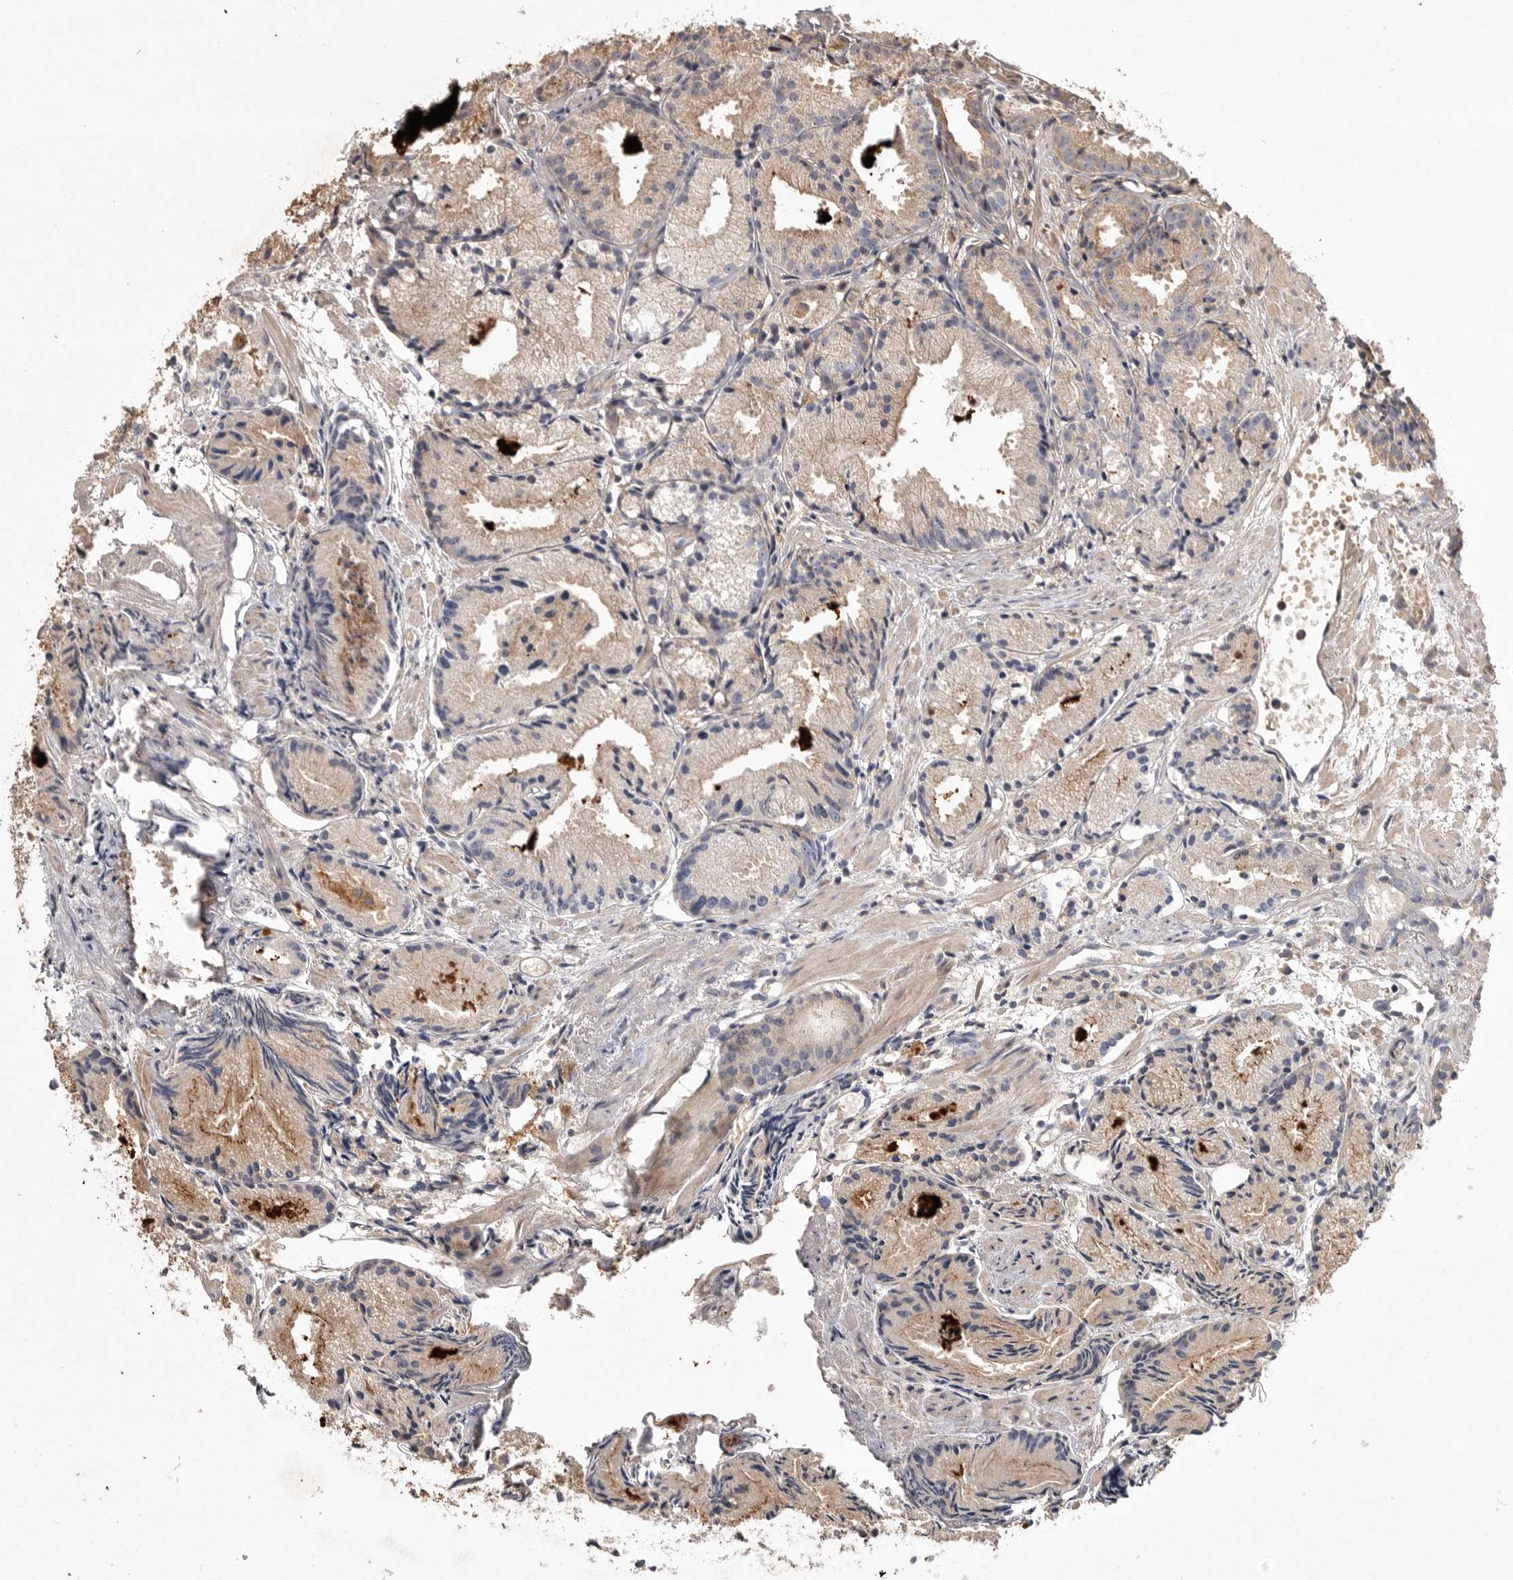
{"staining": {"intensity": "weak", "quantity": "25%-75%", "location": "cytoplasmic/membranous"}, "tissue": "prostate cancer", "cell_type": "Tumor cells", "image_type": "cancer", "snomed": [{"axis": "morphology", "description": "Adenocarcinoma, Low grade"}, {"axis": "topography", "description": "Prostate"}], "caption": "About 25%-75% of tumor cells in human prostate cancer exhibit weak cytoplasmic/membranous protein positivity as visualized by brown immunohistochemical staining.", "gene": "VN1R4", "patient": {"sex": "male", "age": 88}}